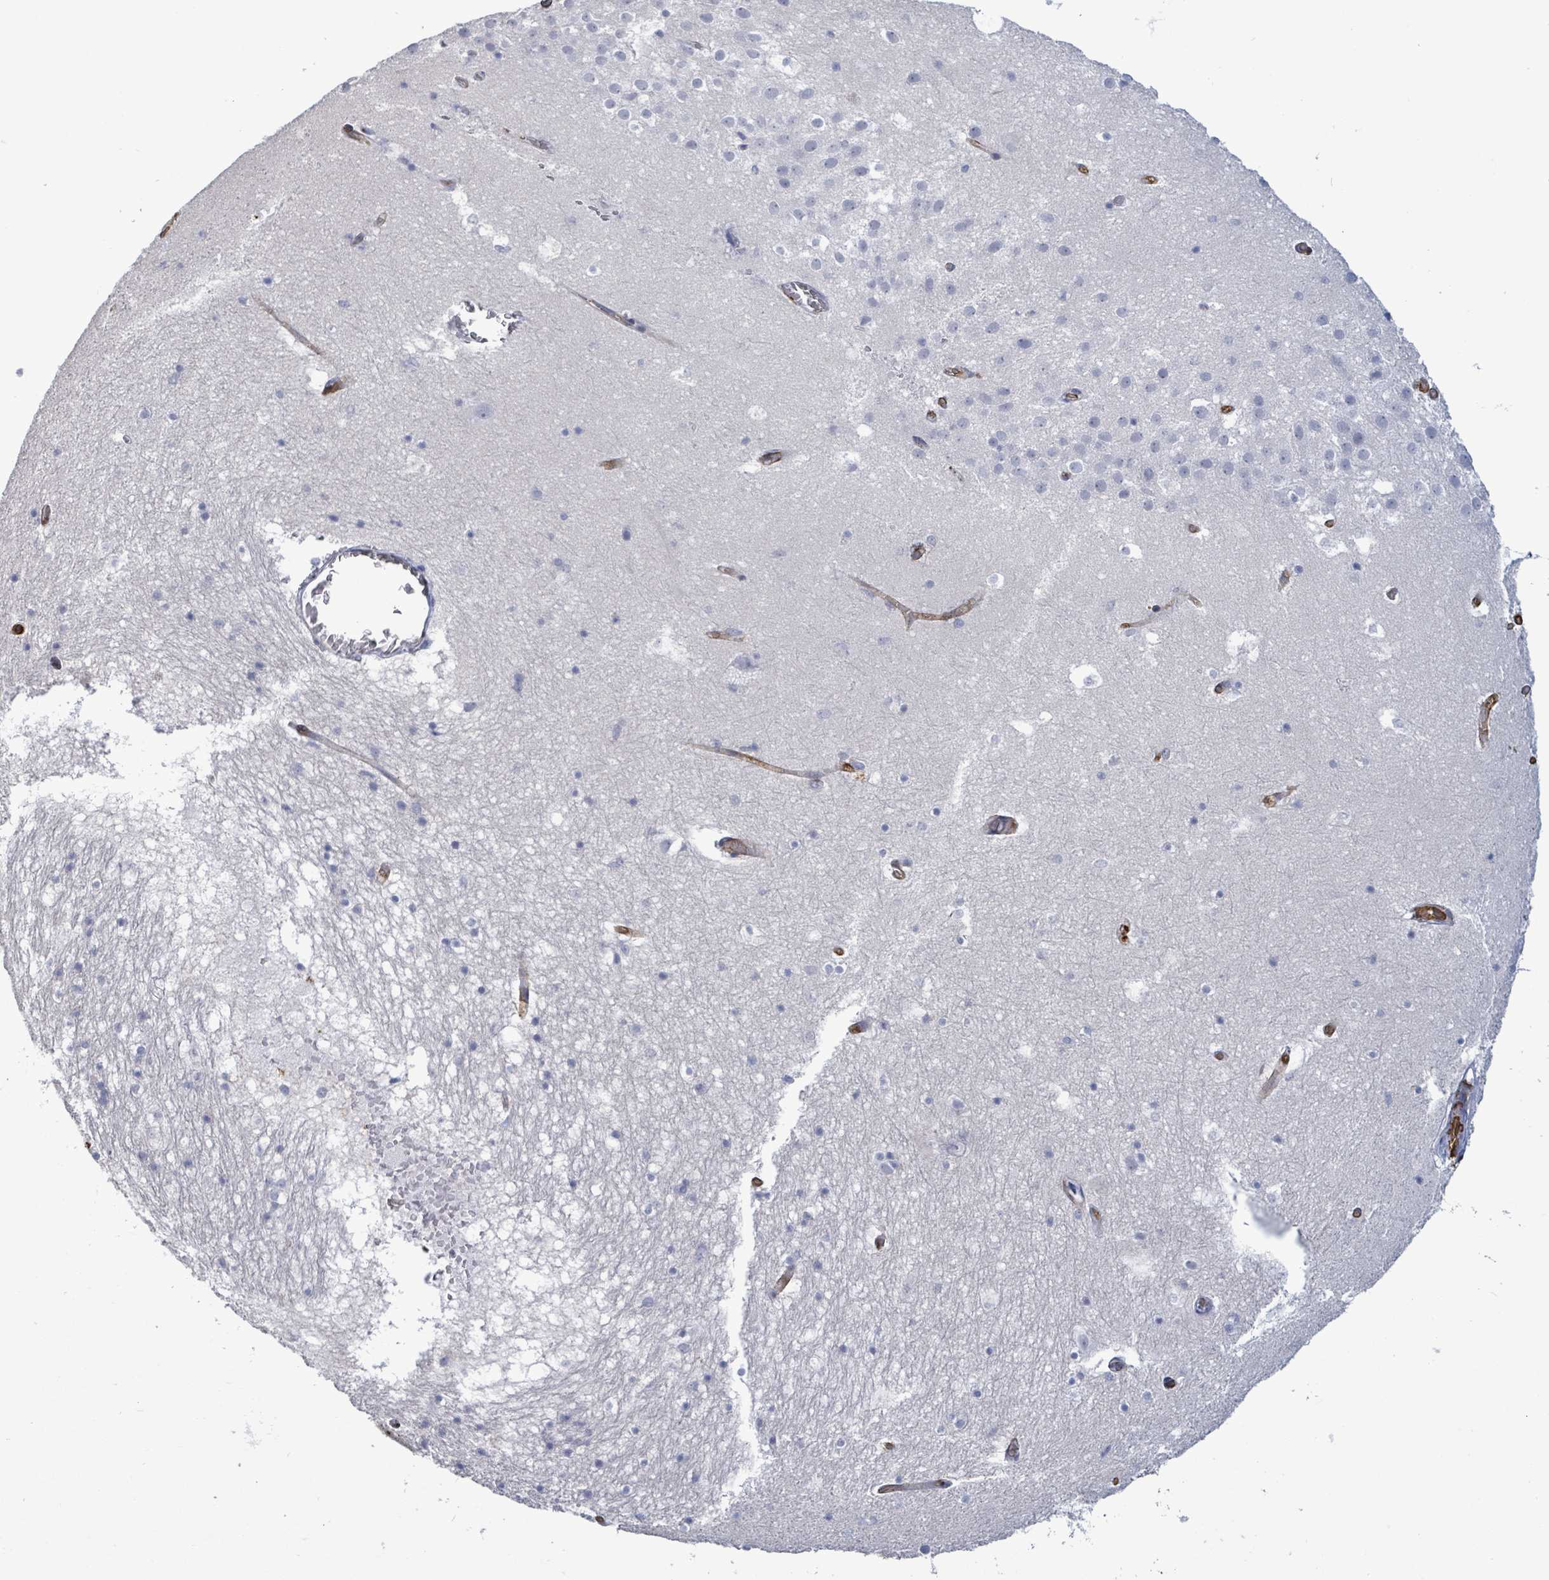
{"staining": {"intensity": "negative", "quantity": "none", "location": "none"}, "tissue": "hippocampus", "cell_type": "Glial cells", "image_type": "normal", "snomed": [{"axis": "morphology", "description": "Normal tissue, NOS"}, {"axis": "topography", "description": "Hippocampus"}], "caption": "Hippocampus stained for a protein using immunohistochemistry (IHC) shows no positivity glial cells.", "gene": "PRKRIP1", "patient": {"sex": "female", "age": 52}}